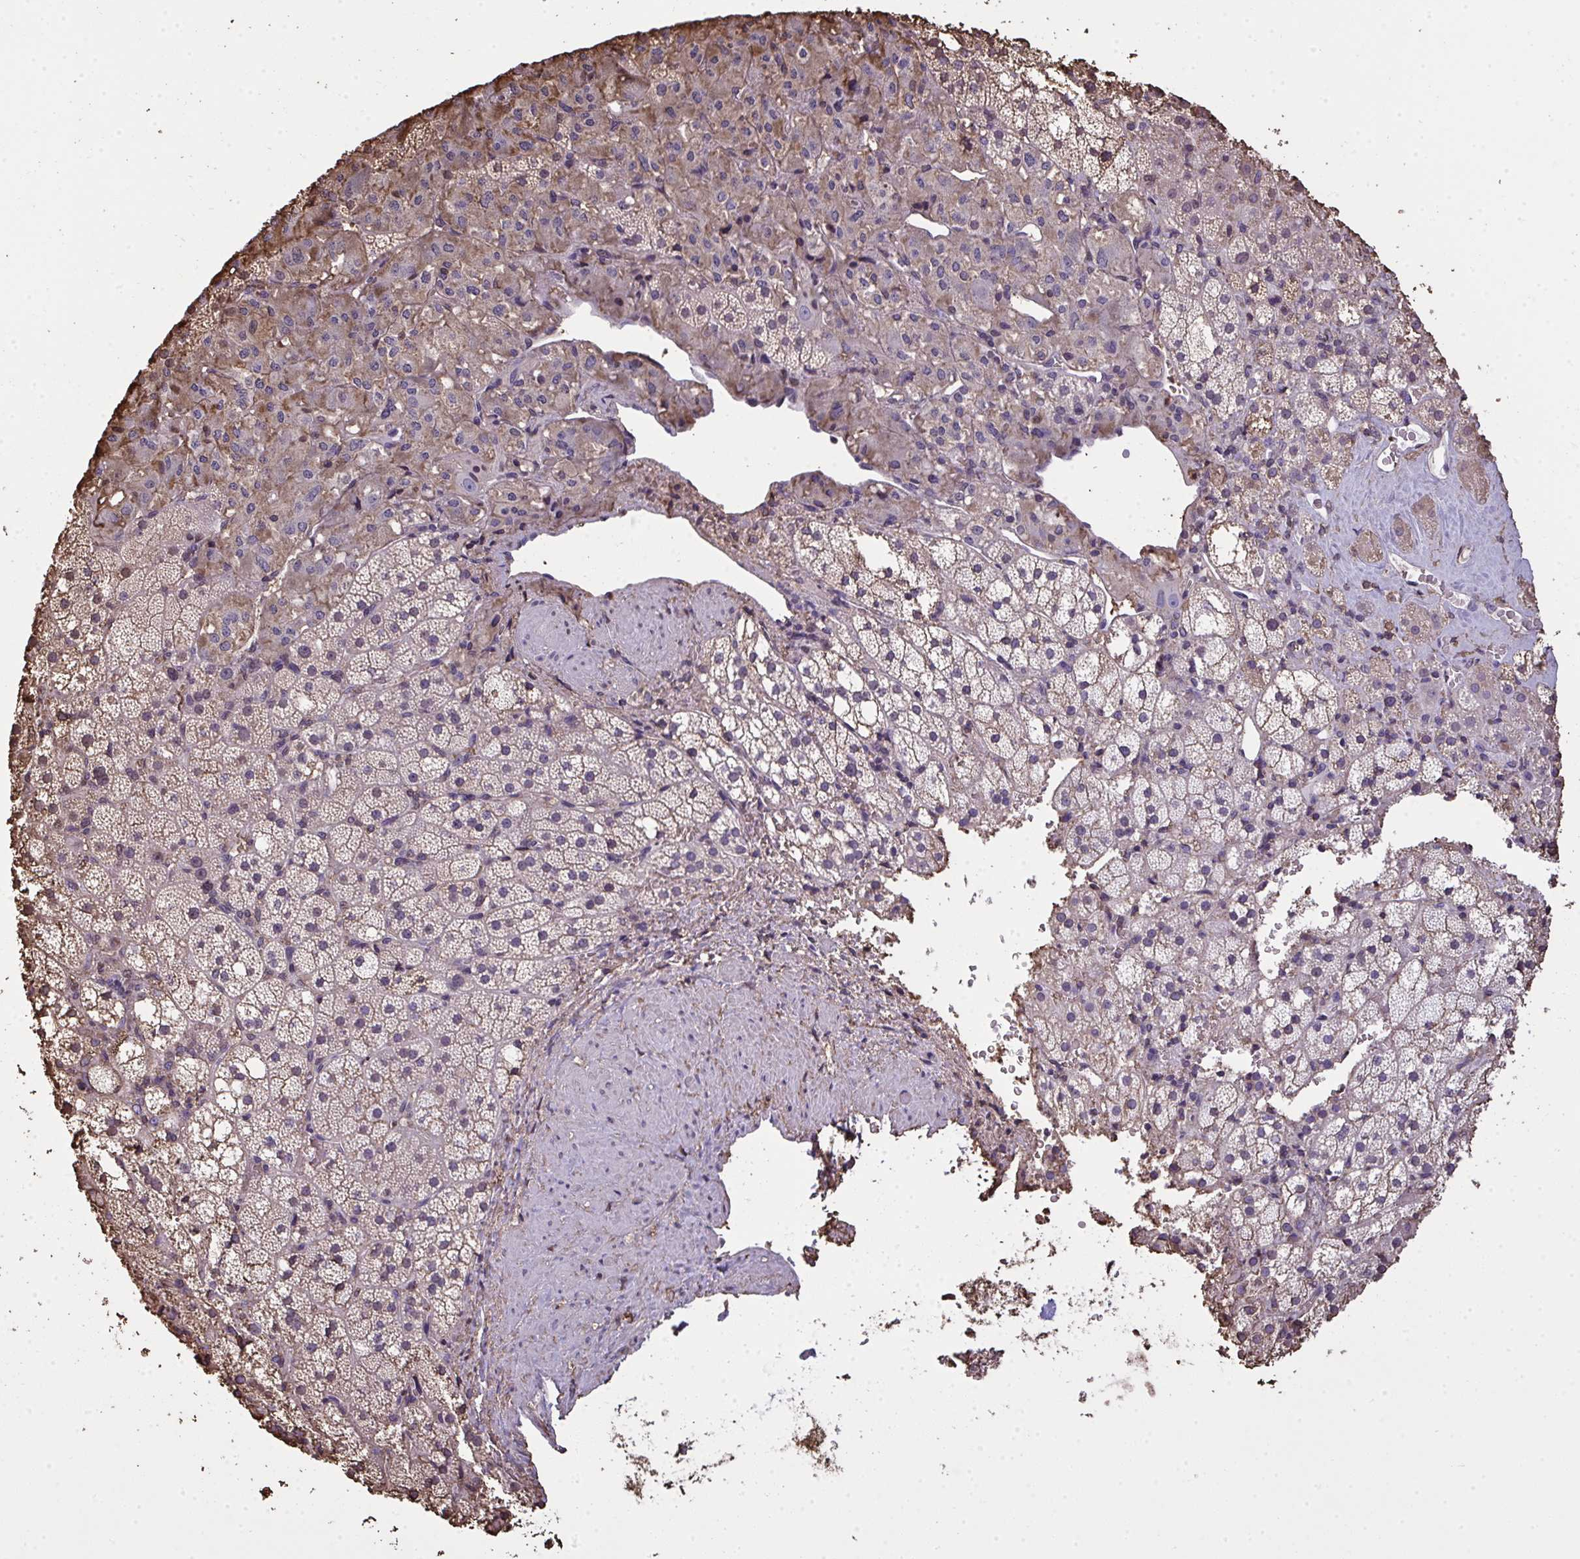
{"staining": {"intensity": "weak", "quantity": "25%-75%", "location": "cytoplasmic/membranous"}, "tissue": "adrenal gland", "cell_type": "Glandular cells", "image_type": "normal", "snomed": [{"axis": "morphology", "description": "Normal tissue, NOS"}, {"axis": "topography", "description": "Adrenal gland"}], "caption": "Glandular cells exhibit low levels of weak cytoplasmic/membranous positivity in about 25%-75% of cells in unremarkable human adrenal gland.", "gene": "ANXA5", "patient": {"sex": "male", "age": 53}}